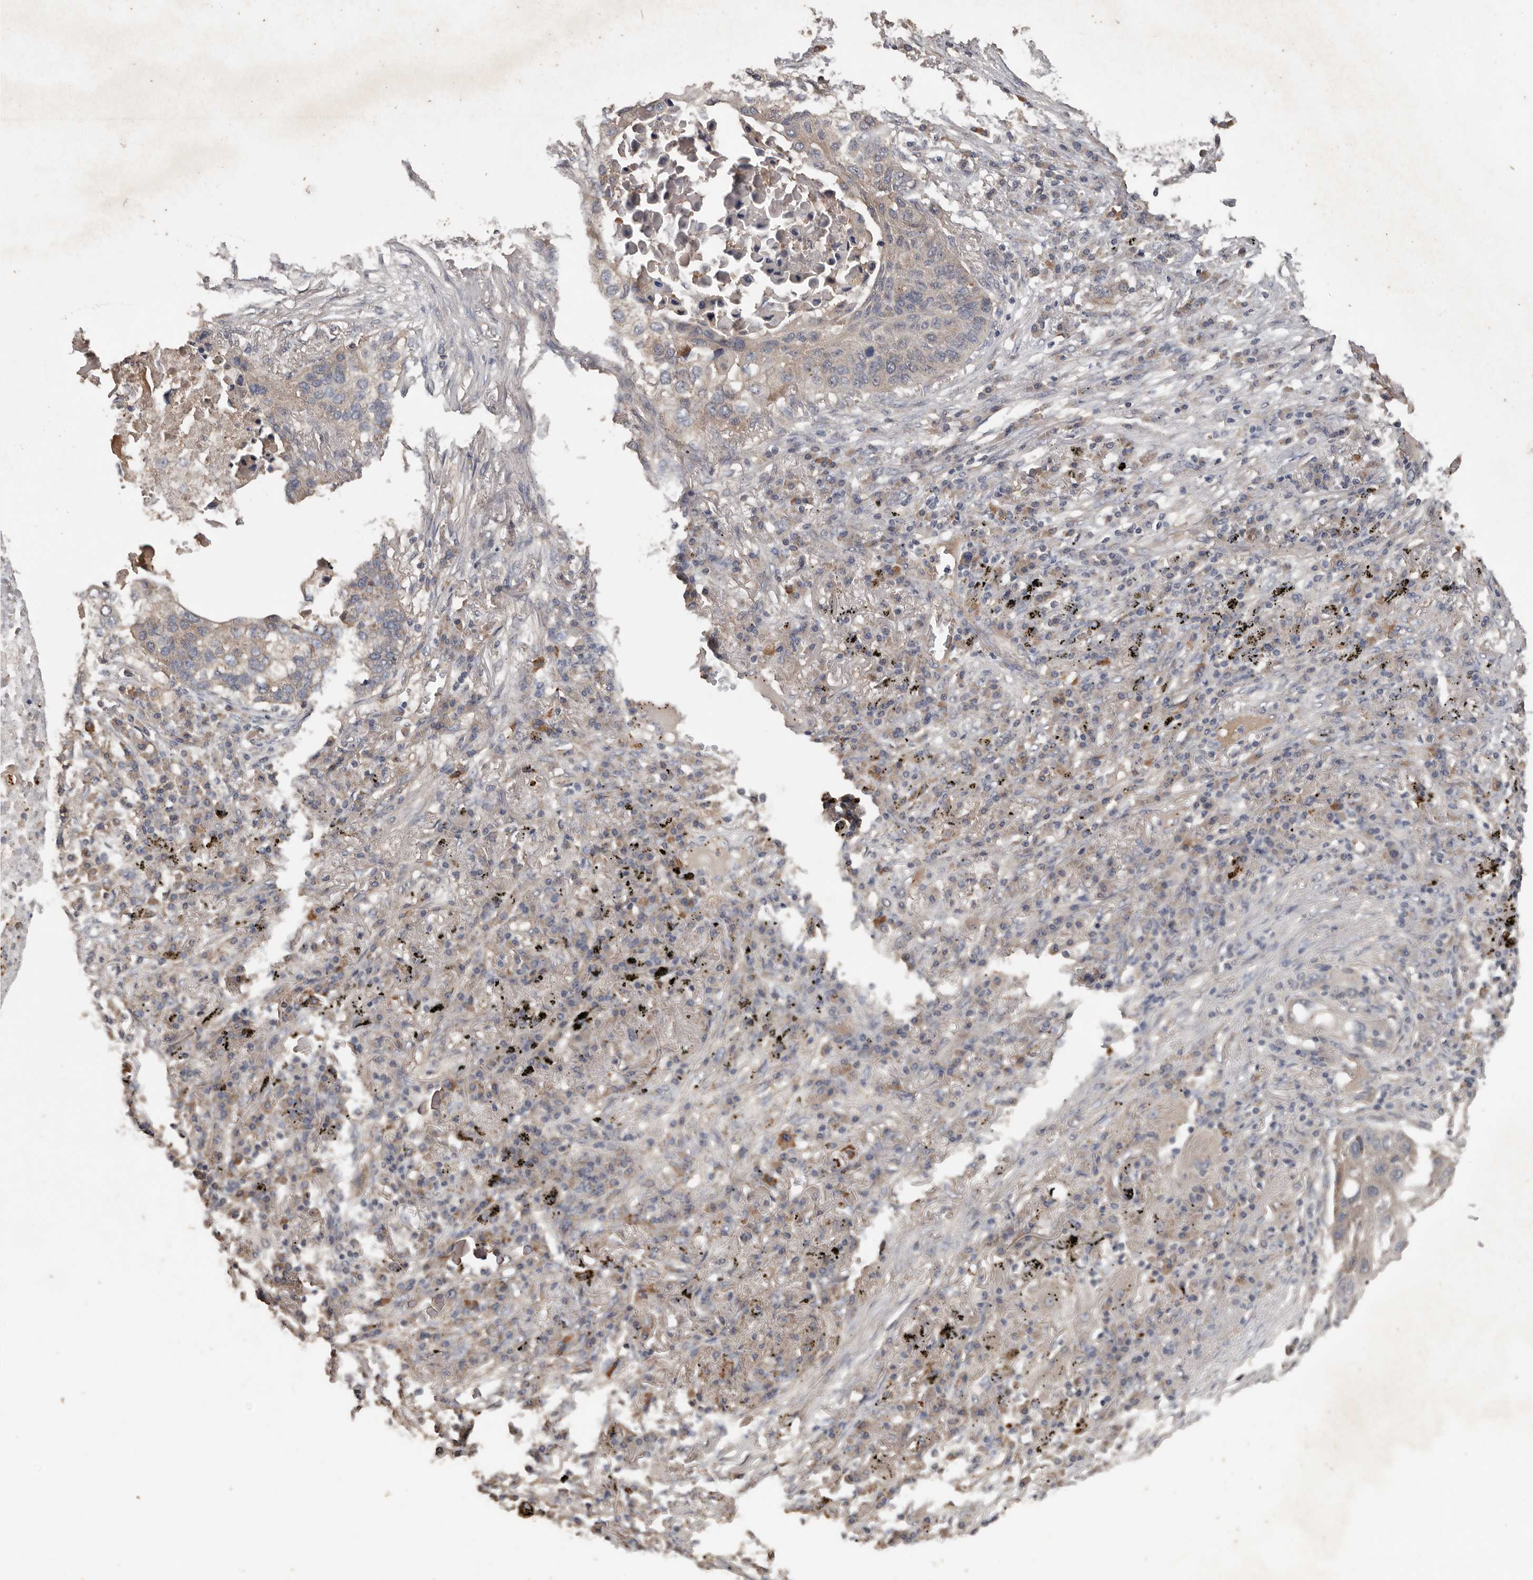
{"staining": {"intensity": "weak", "quantity": "<25%", "location": "cytoplasmic/membranous"}, "tissue": "lung cancer", "cell_type": "Tumor cells", "image_type": "cancer", "snomed": [{"axis": "morphology", "description": "Squamous cell carcinoma, NOS"}, {"axis": "topography", "description": "Lung"}], "caption": "This is an immunohistochemistry photomicrograph of human lung cancer. There is no staining in tumor cells.", "gene": "HYAL4", "patient": {"sex": "female", "age": 63}}